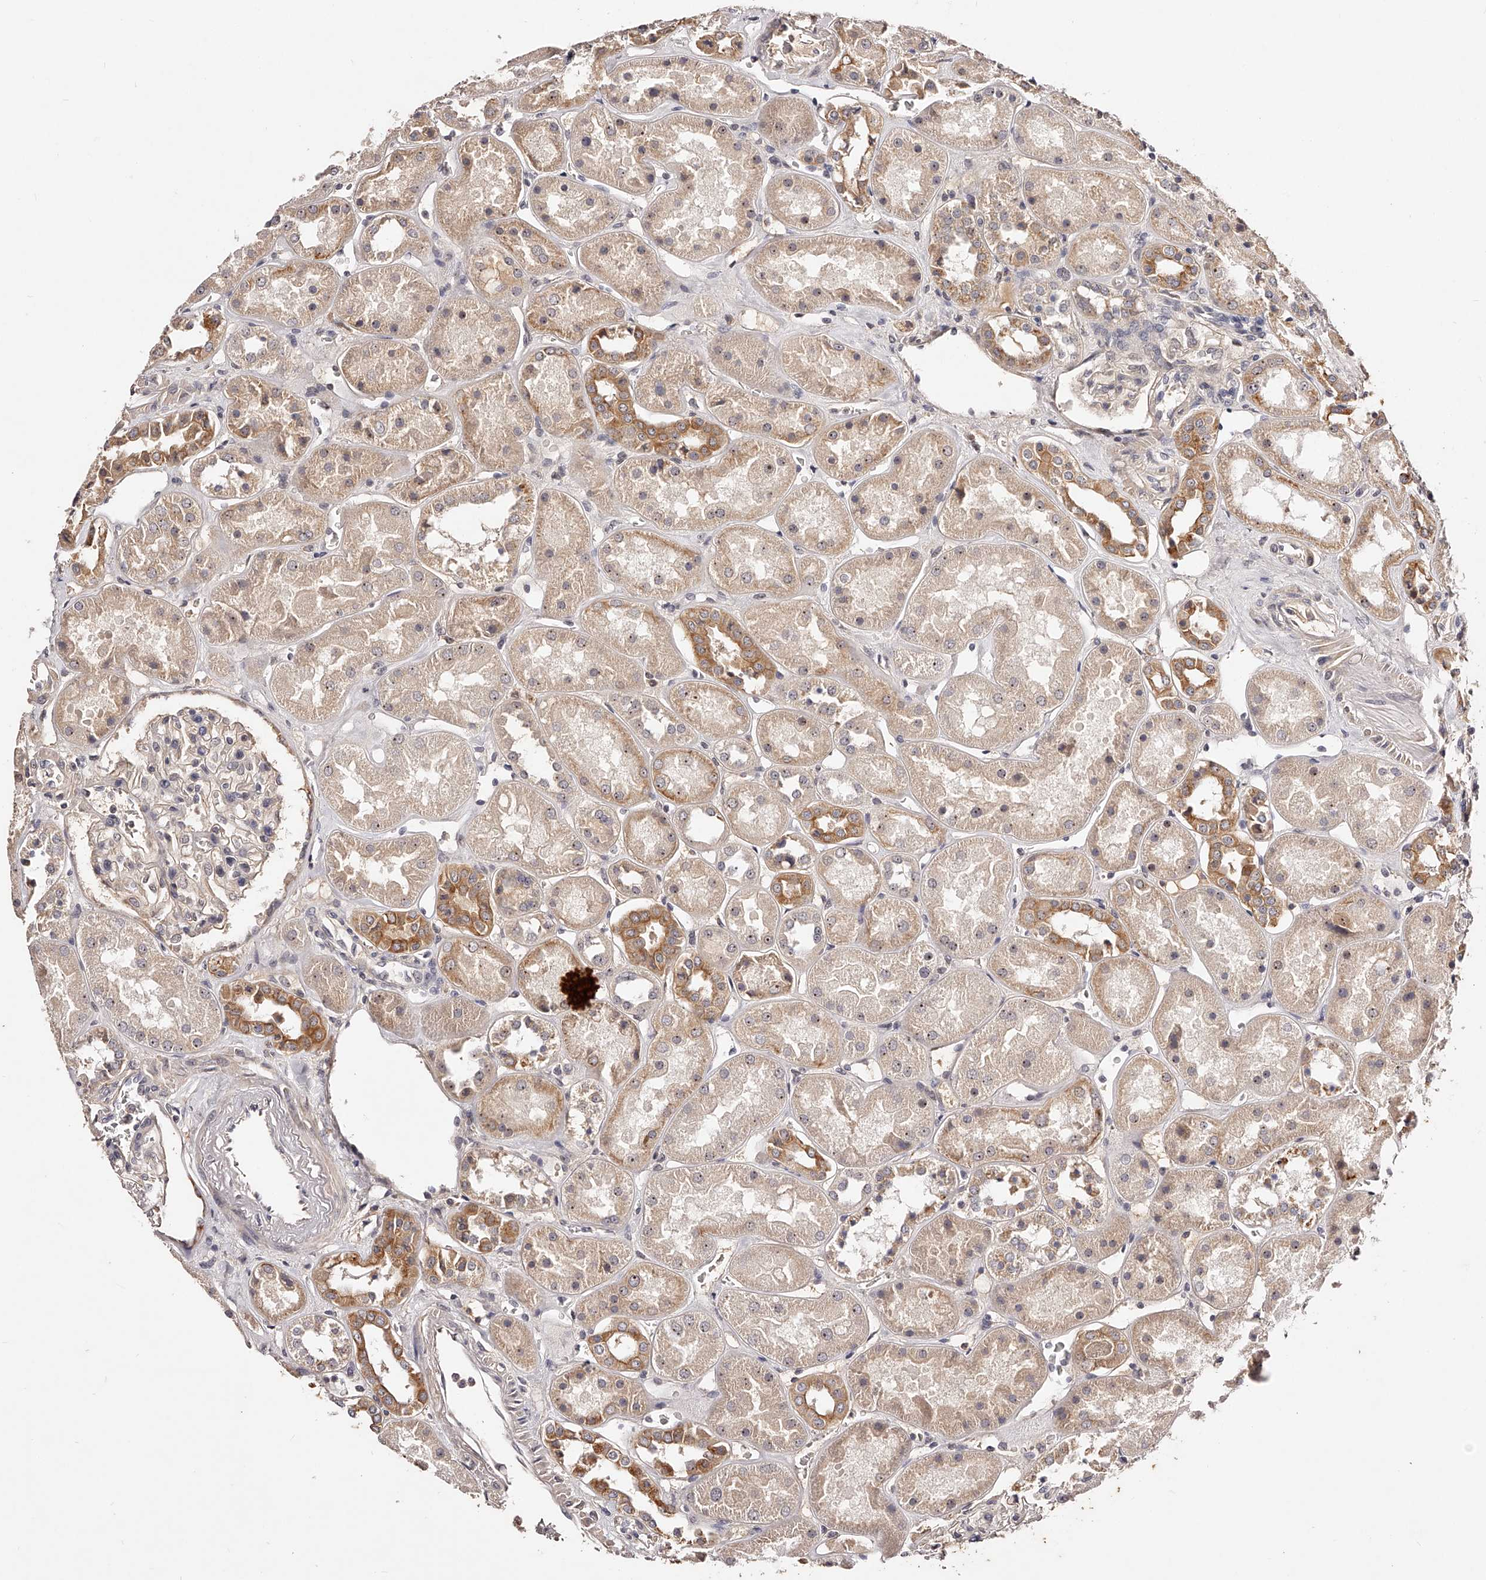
{"staining": {"intensity": "negative", "quantity": "none", "location": "none"}, "tissue": "kidney", "cell_type": "Cells in glomeruli", "image_type": "normal", "snomed": [{"axis": "morphology", "description": "Normal tissue, NOS"}, {"axis": "topography", "description": "Kidney"}], "caption": "This is a histopathology image of IHC staining of normal kidney, which shows no expression in cells in glomeruli. The staining was performed using DAB to visualize the protein expression in brown, while the nuclei were stained in blue with hematoxylin (Magnification: 20x).", "gene": "PHACTR1", "patient": {"sex": "male", "age": 70}}